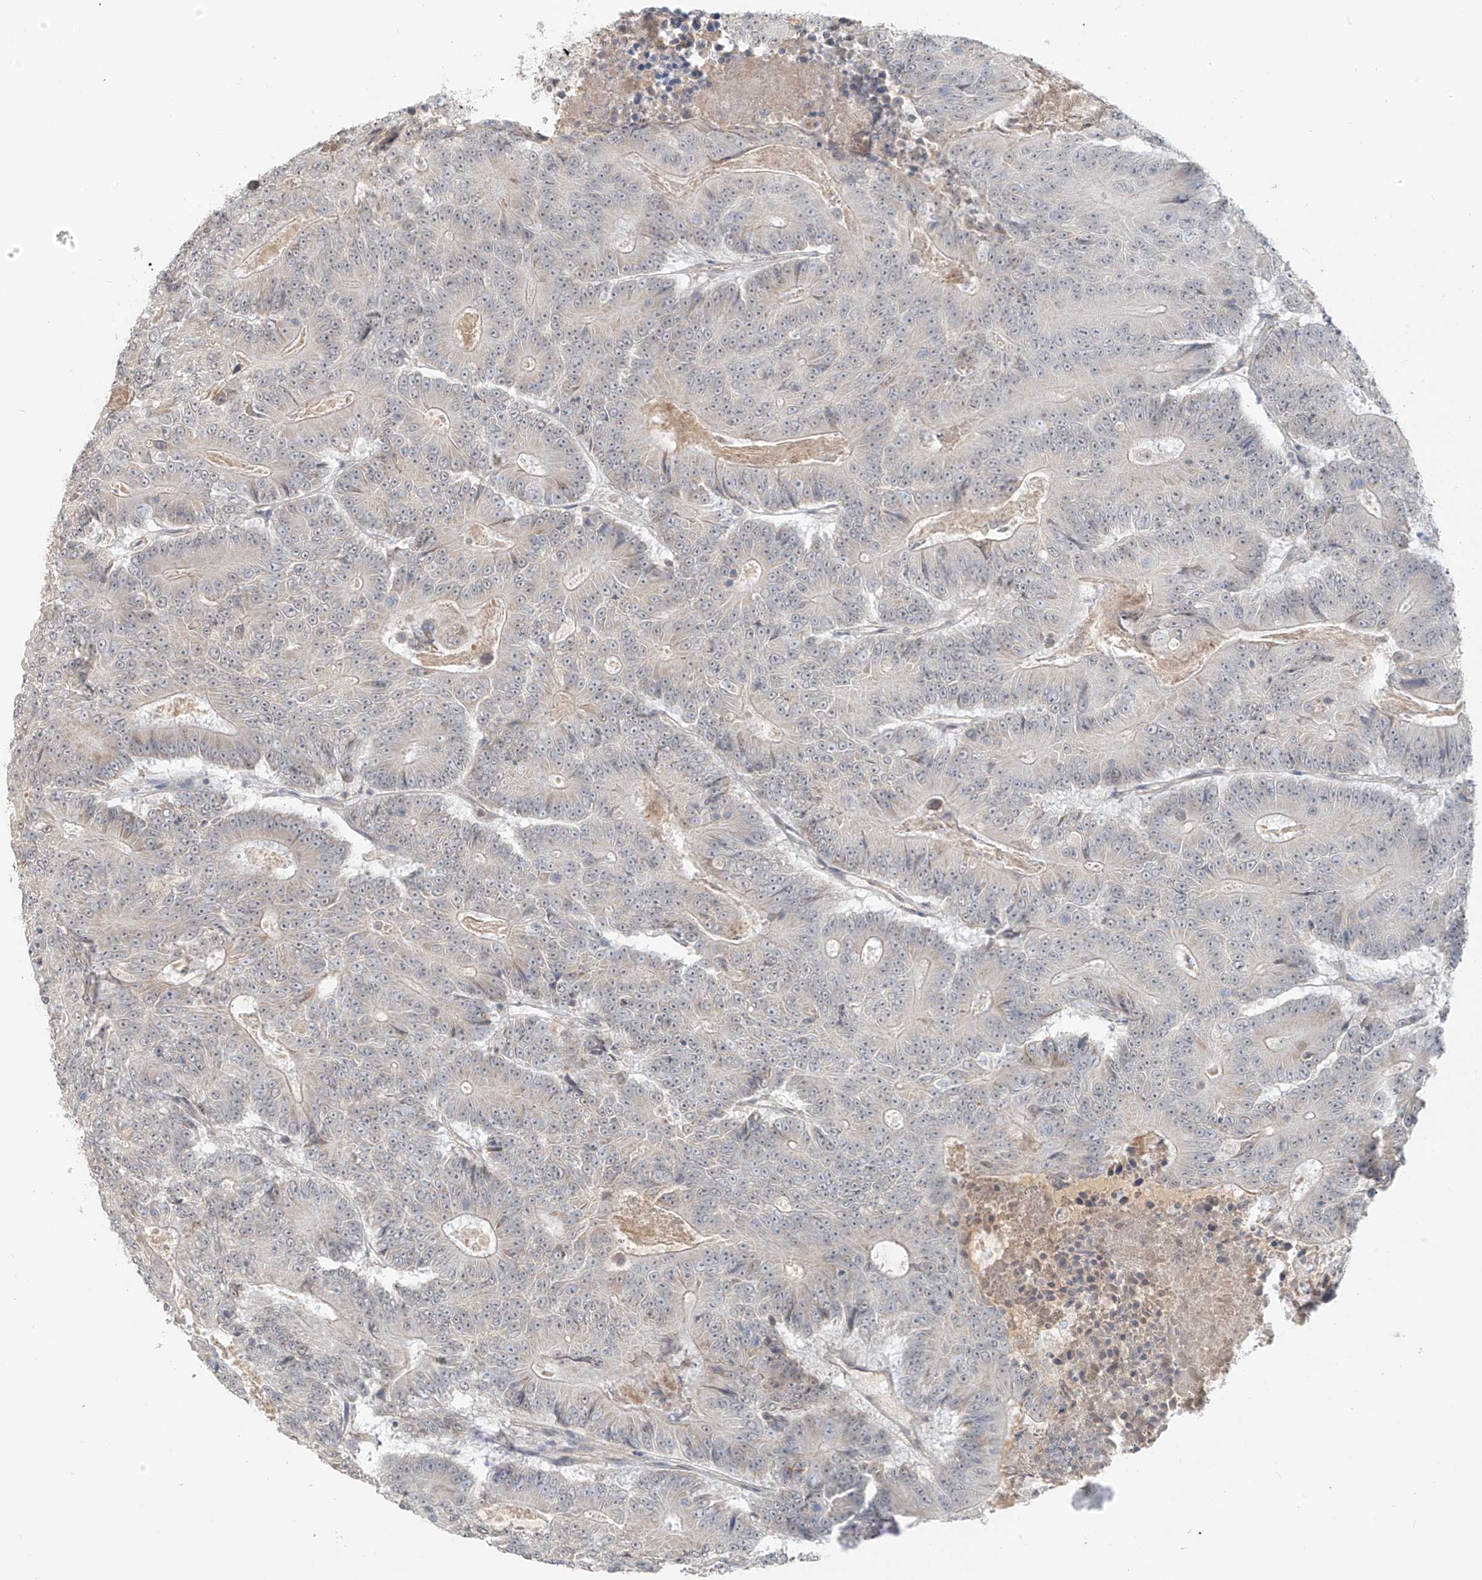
{"staining": {"intensity": "negative", "quantity": "none", "location": "none"}, "tissue": "colorectal cancer", "cell_type": "Tumor cells", "image_type": "cancer", "snomed": [{"axis": "morphology", "description": "Adenocarcinoma, NOS"}, {"axis": "topography", "description": "Colon"}], "caption": "DAB immunohistochemical staining of colorectal adenocarcinoma exhibits no significant expression in tumor cells. The staining was performed using DAB (3,3'-diaminobenzidine) to visualize the protein expression in brown, while the nuclei were stained in blue with hematoxylin (Magnification: 20x).", "gene": "ABCD1", "patient": {"sex": "male", "age": 83}}